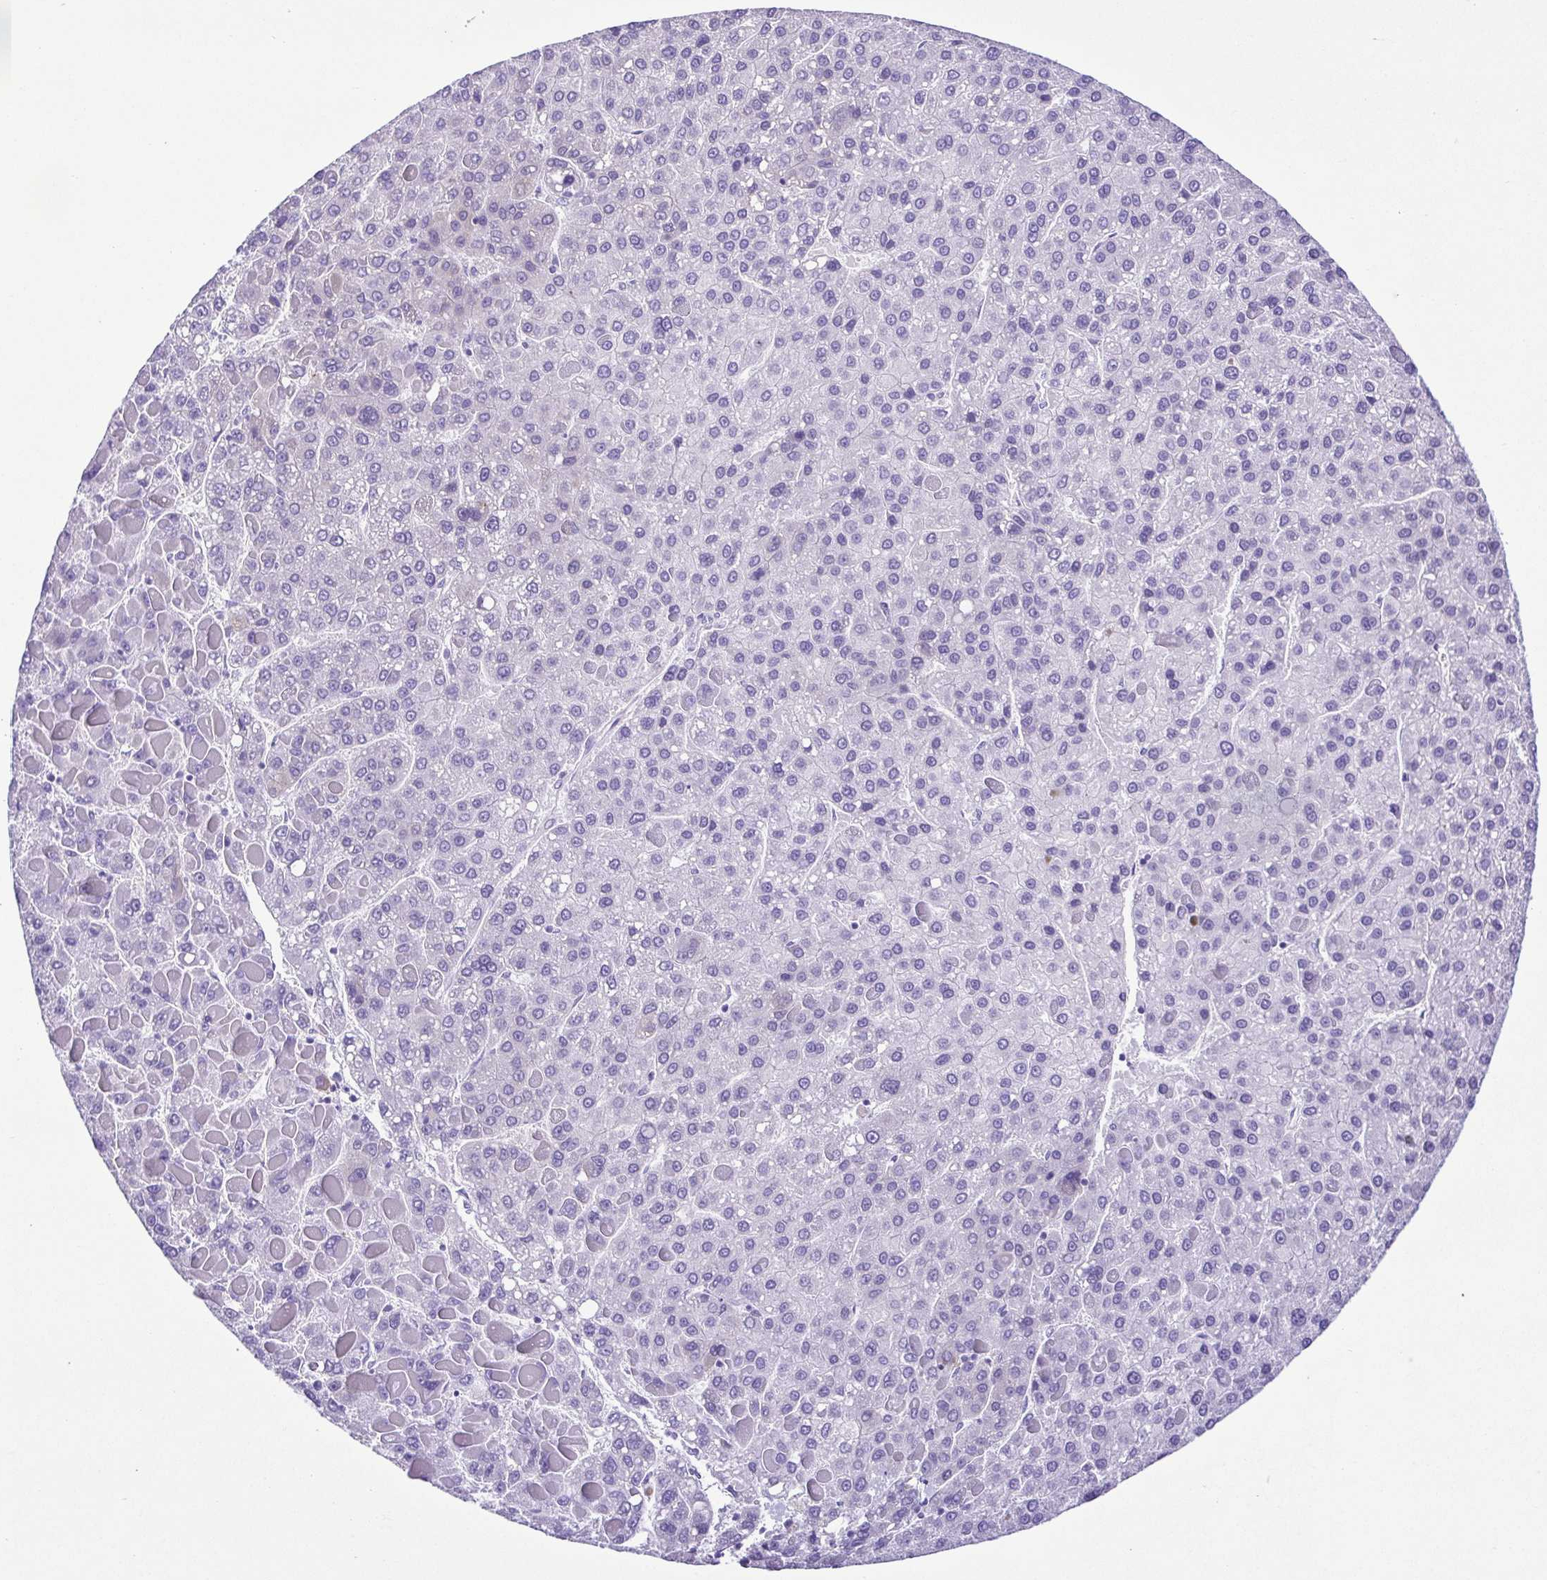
{"staining": {"intensity": "negative", "quantity": "none", "location": "none"}, "tissue": "liver cancer", "cell_type": "Tumor cells", "image_type": "cancer", "snomed": [{"axis": "morphology", "description": "Carcinoma, Hepatocellular, NOS"}, {"axis": "topography", "description": "Liver"}], "caption": "Tumor cells are negative for brown protein staining in liver cancer. Nuclei are stained in blue.", "gene": "PAK3", "patient": {"sex": "female", "age": 82}}